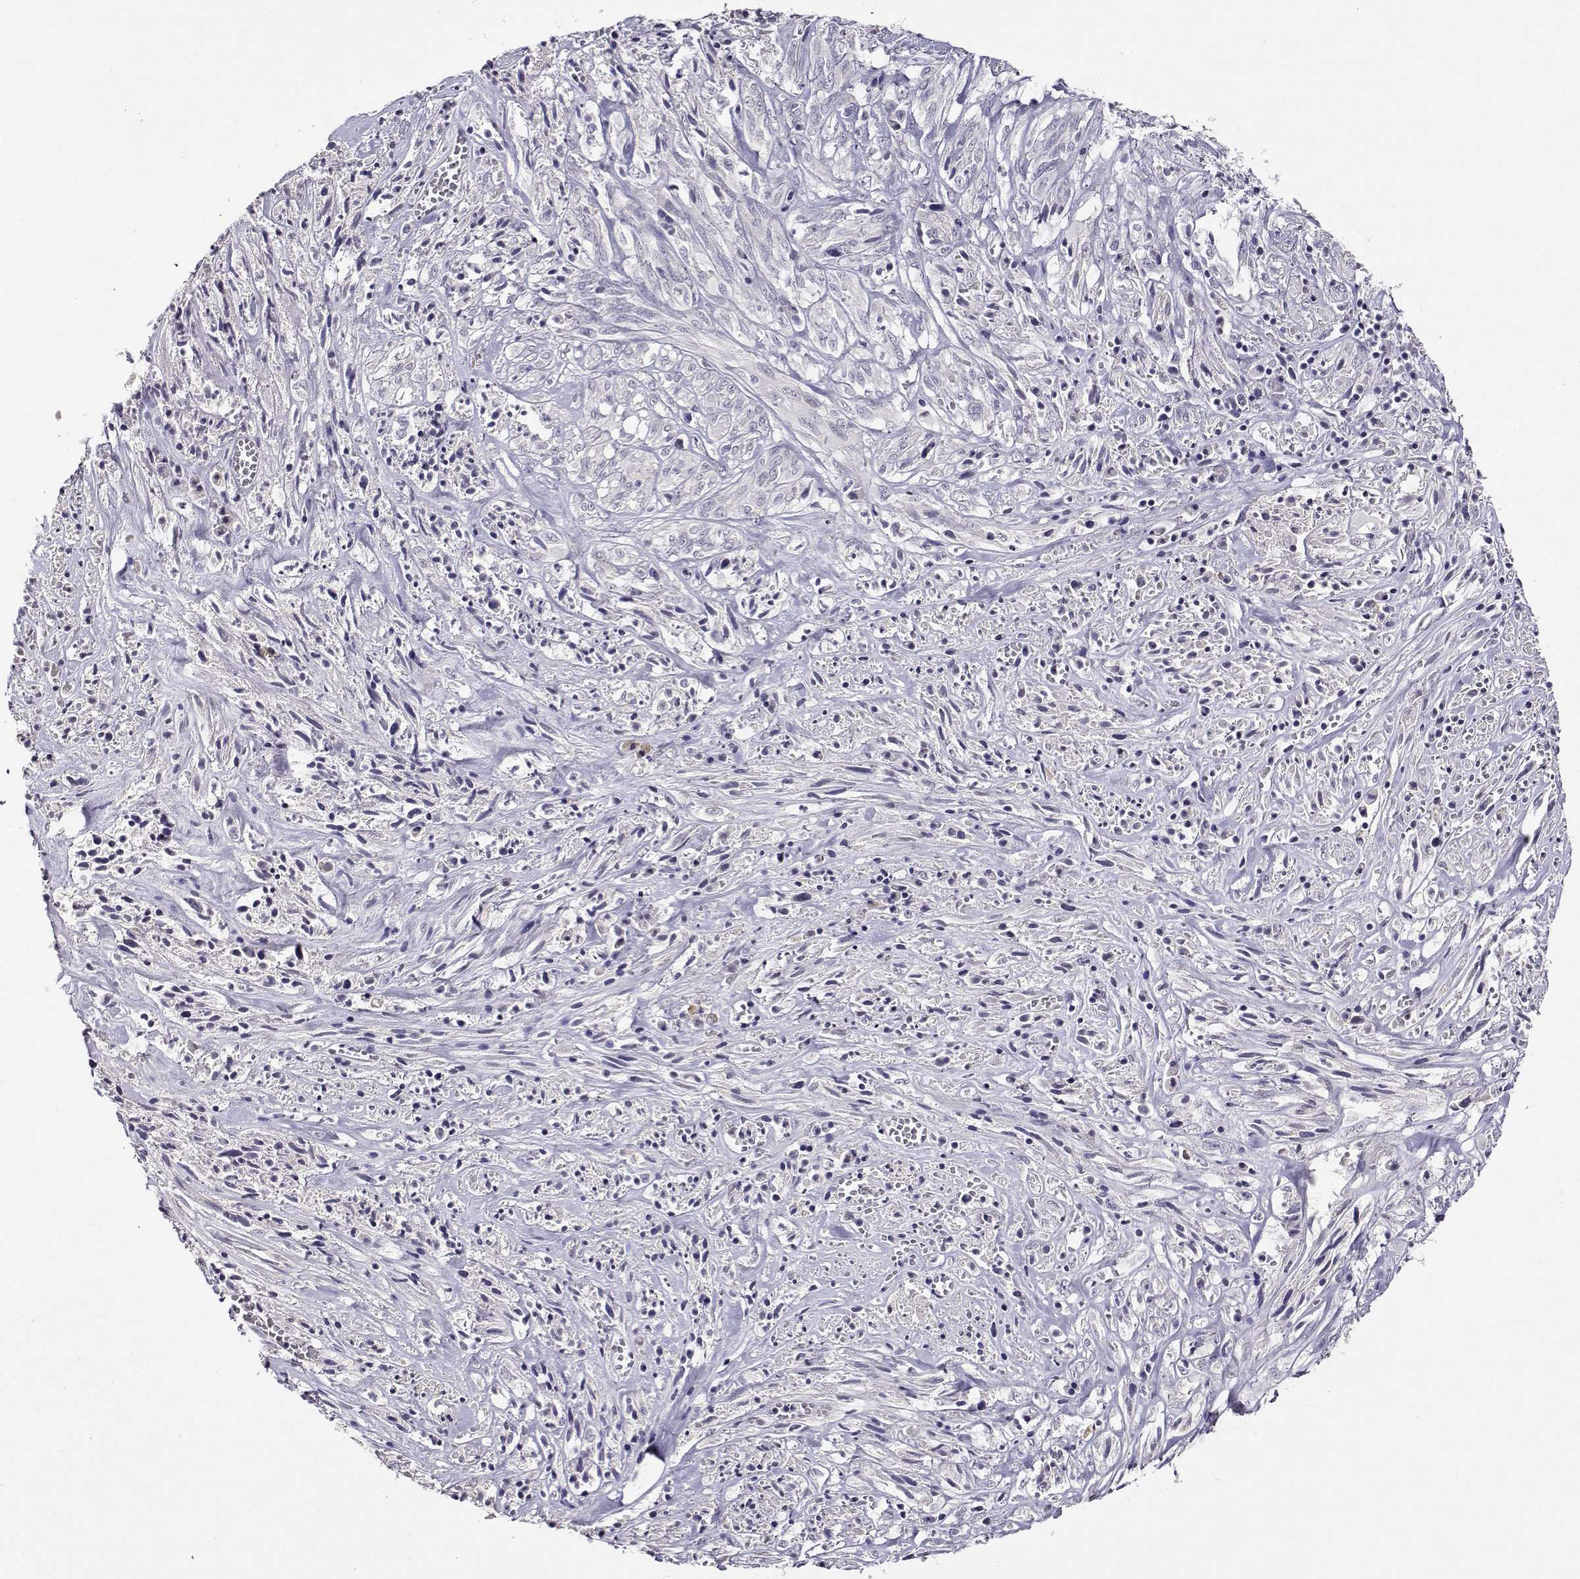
{"staining": {"intensity": "negative", "quantity": "none", "location": "none"}, "tissue": "melanoma", "cell_type": "Tumor cells", "image_type": "cancer", "snomed": [{"axis": "morphology", "description": "Malignant melanoma, NOS"}, {"axis": "topography", "description": "Skin"}], "caption": "Micrograph shows no protein staining in tumor cells of malignant melanoma tissue.", "gene": "RHOXF2", "patient": {"sex": "female", "age": 91}}